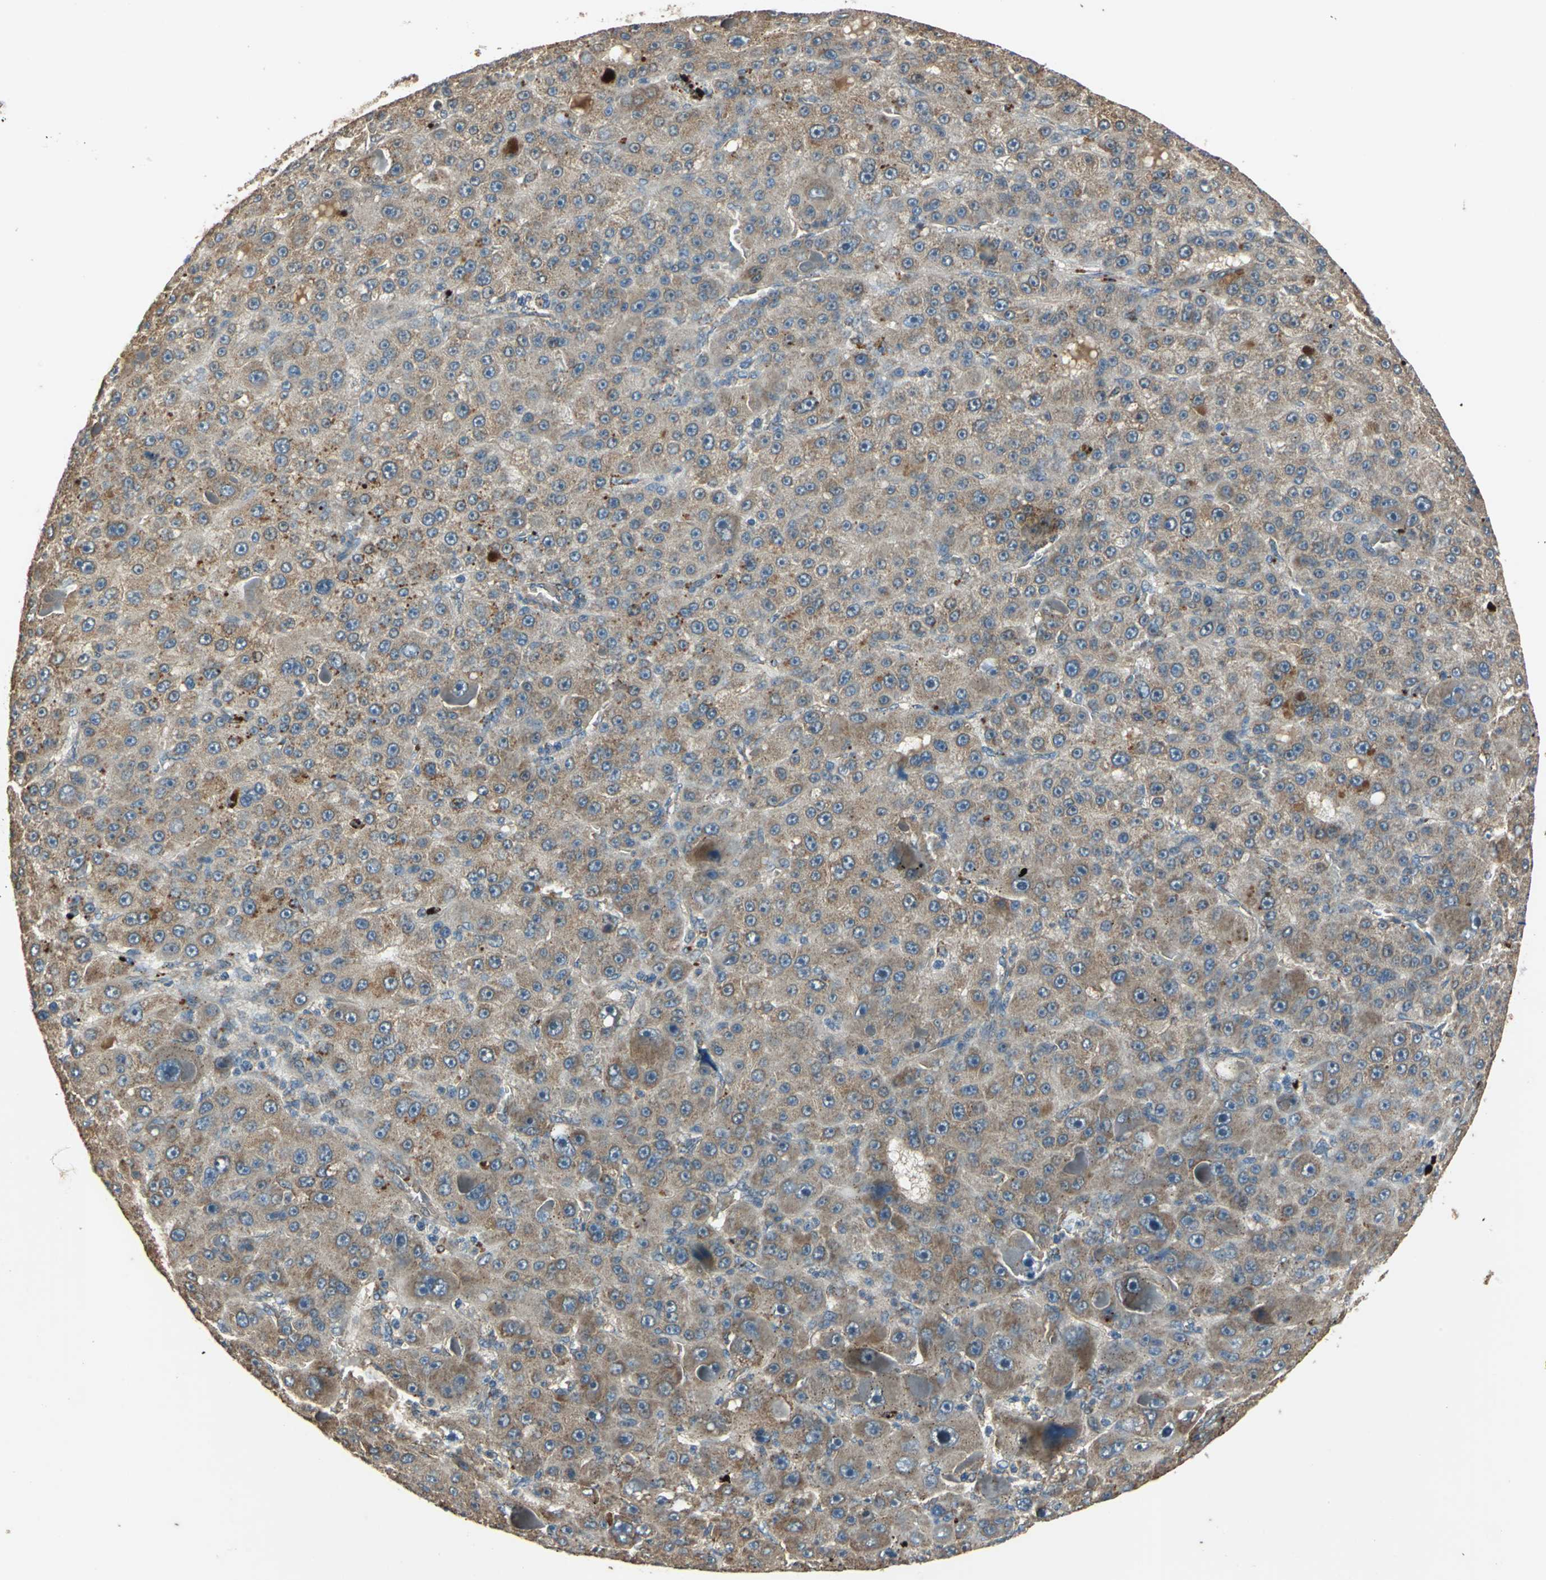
{"staining": {"intensity": "moderate", "quantity": ">75%", "location": "cytoplasmic/membranous"}, "tissue": "liver cancer", "cell_type": "Tumor cells", "image_type": "cancer", "snomed": [{"axis": "morphology", "description": "Carcinoma, Hepatocellular, NOS"}, {"axis": "topography", "description": "Liver"}], "caption": "Moderate cytoplasmic/membranous expression is identified in approximately >75% of tumor cells in liver hepatocellular carcinoma.", "gene": "POLRMT", "patient": {"sex": "male", "age": 76}}